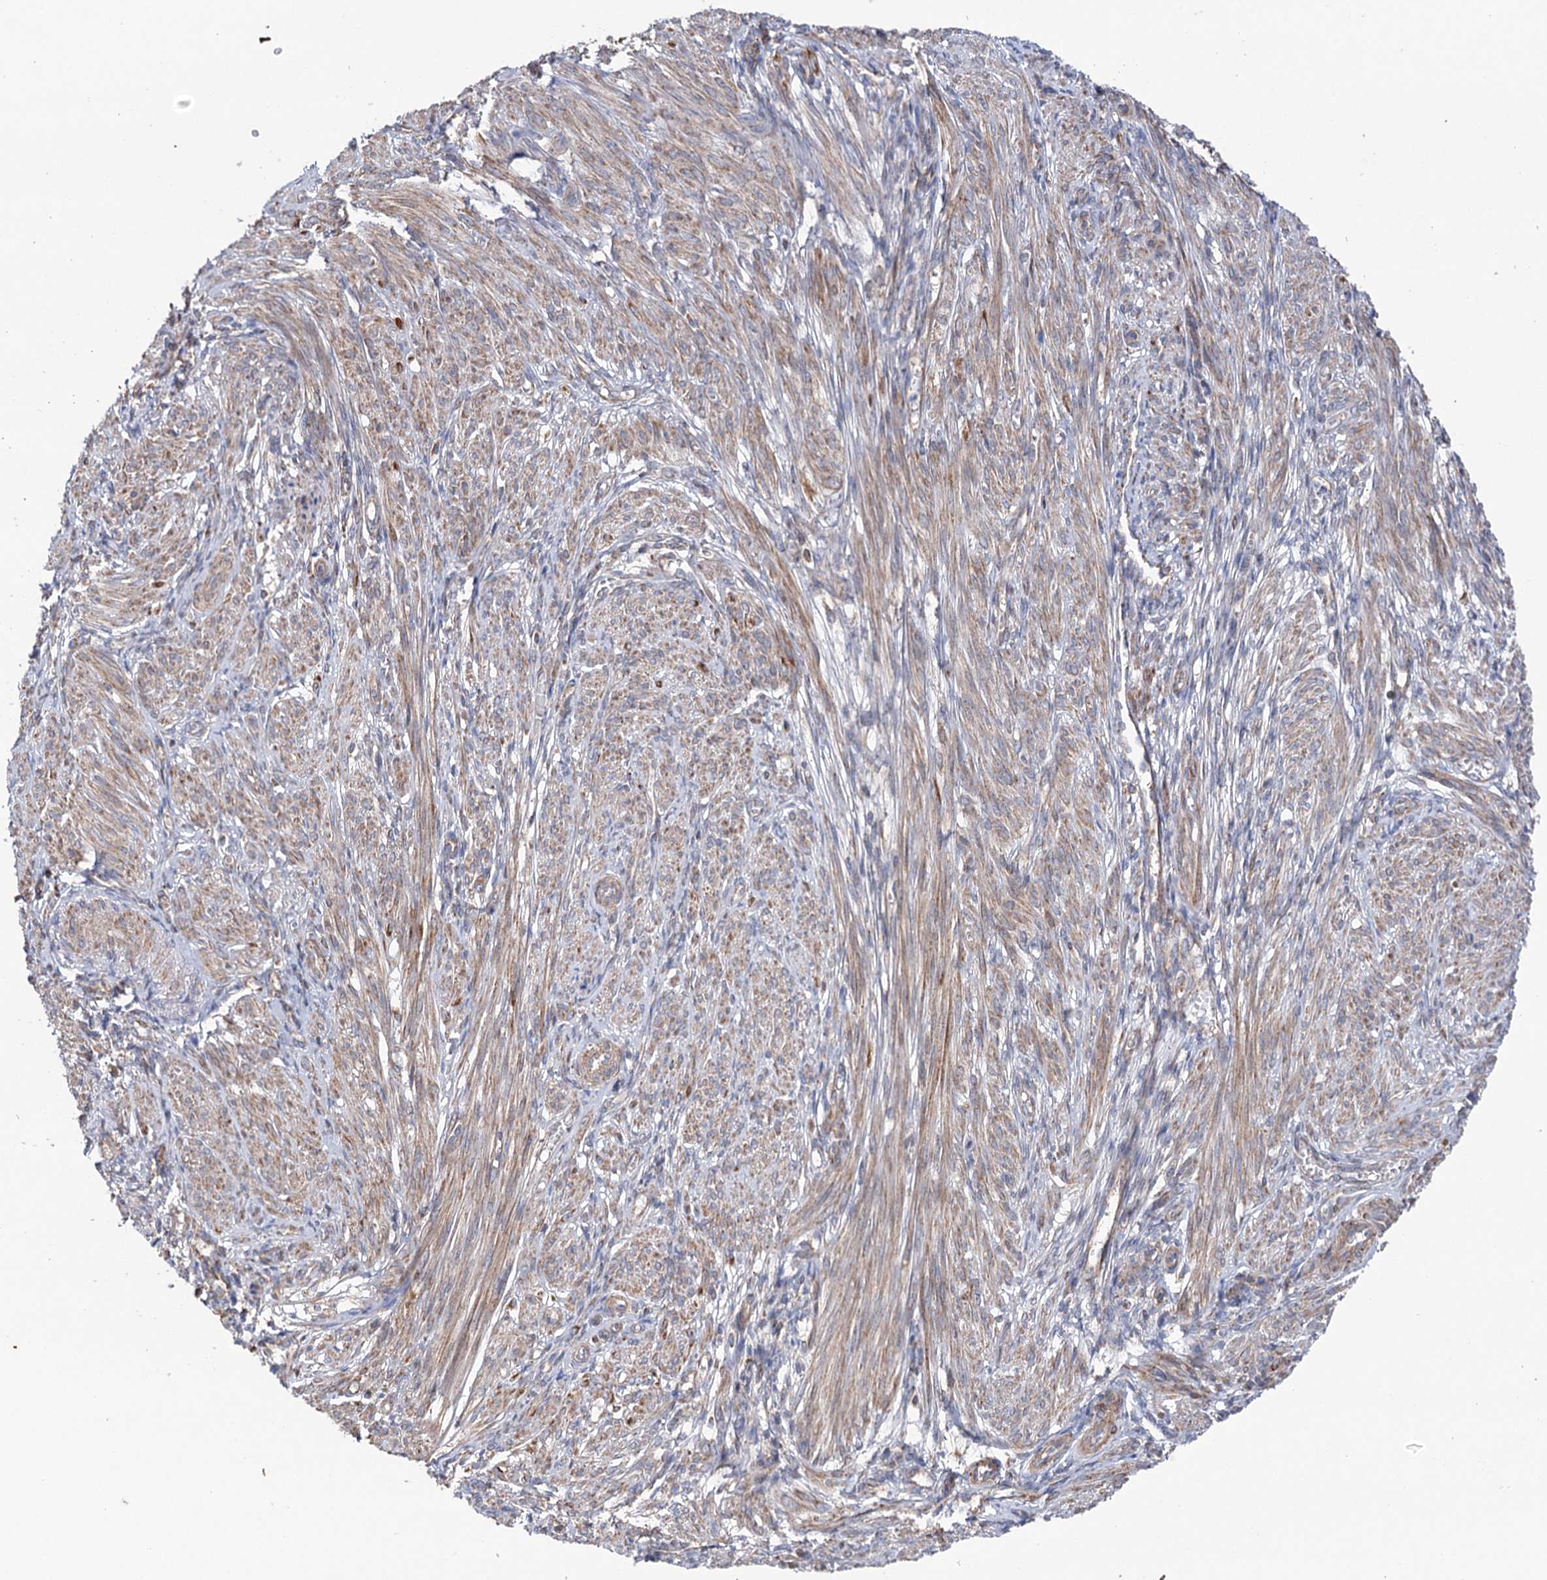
{"staining": {"intensity": "moderate", "quantity": "25%-75%", "location": "cytoplasmic/membranous"}, "tissue": "smooth muscle", "cell_type": "Smooth muscle cells", "image_type": "normal", "snomed": [{"axis": "morphology", "description": "Normal tissue, NOS"}, {"axis": "topography", "description": "Smooth muscle"}], "caption": "This is an image of immunohistochemistry staining of normal smooth muscle, which shows moderate expression in the cytoplasmic/membranous of smooth muscle cells.", "gene": "SUCLA2", "patient": {"sex": "female", "age": 39}}